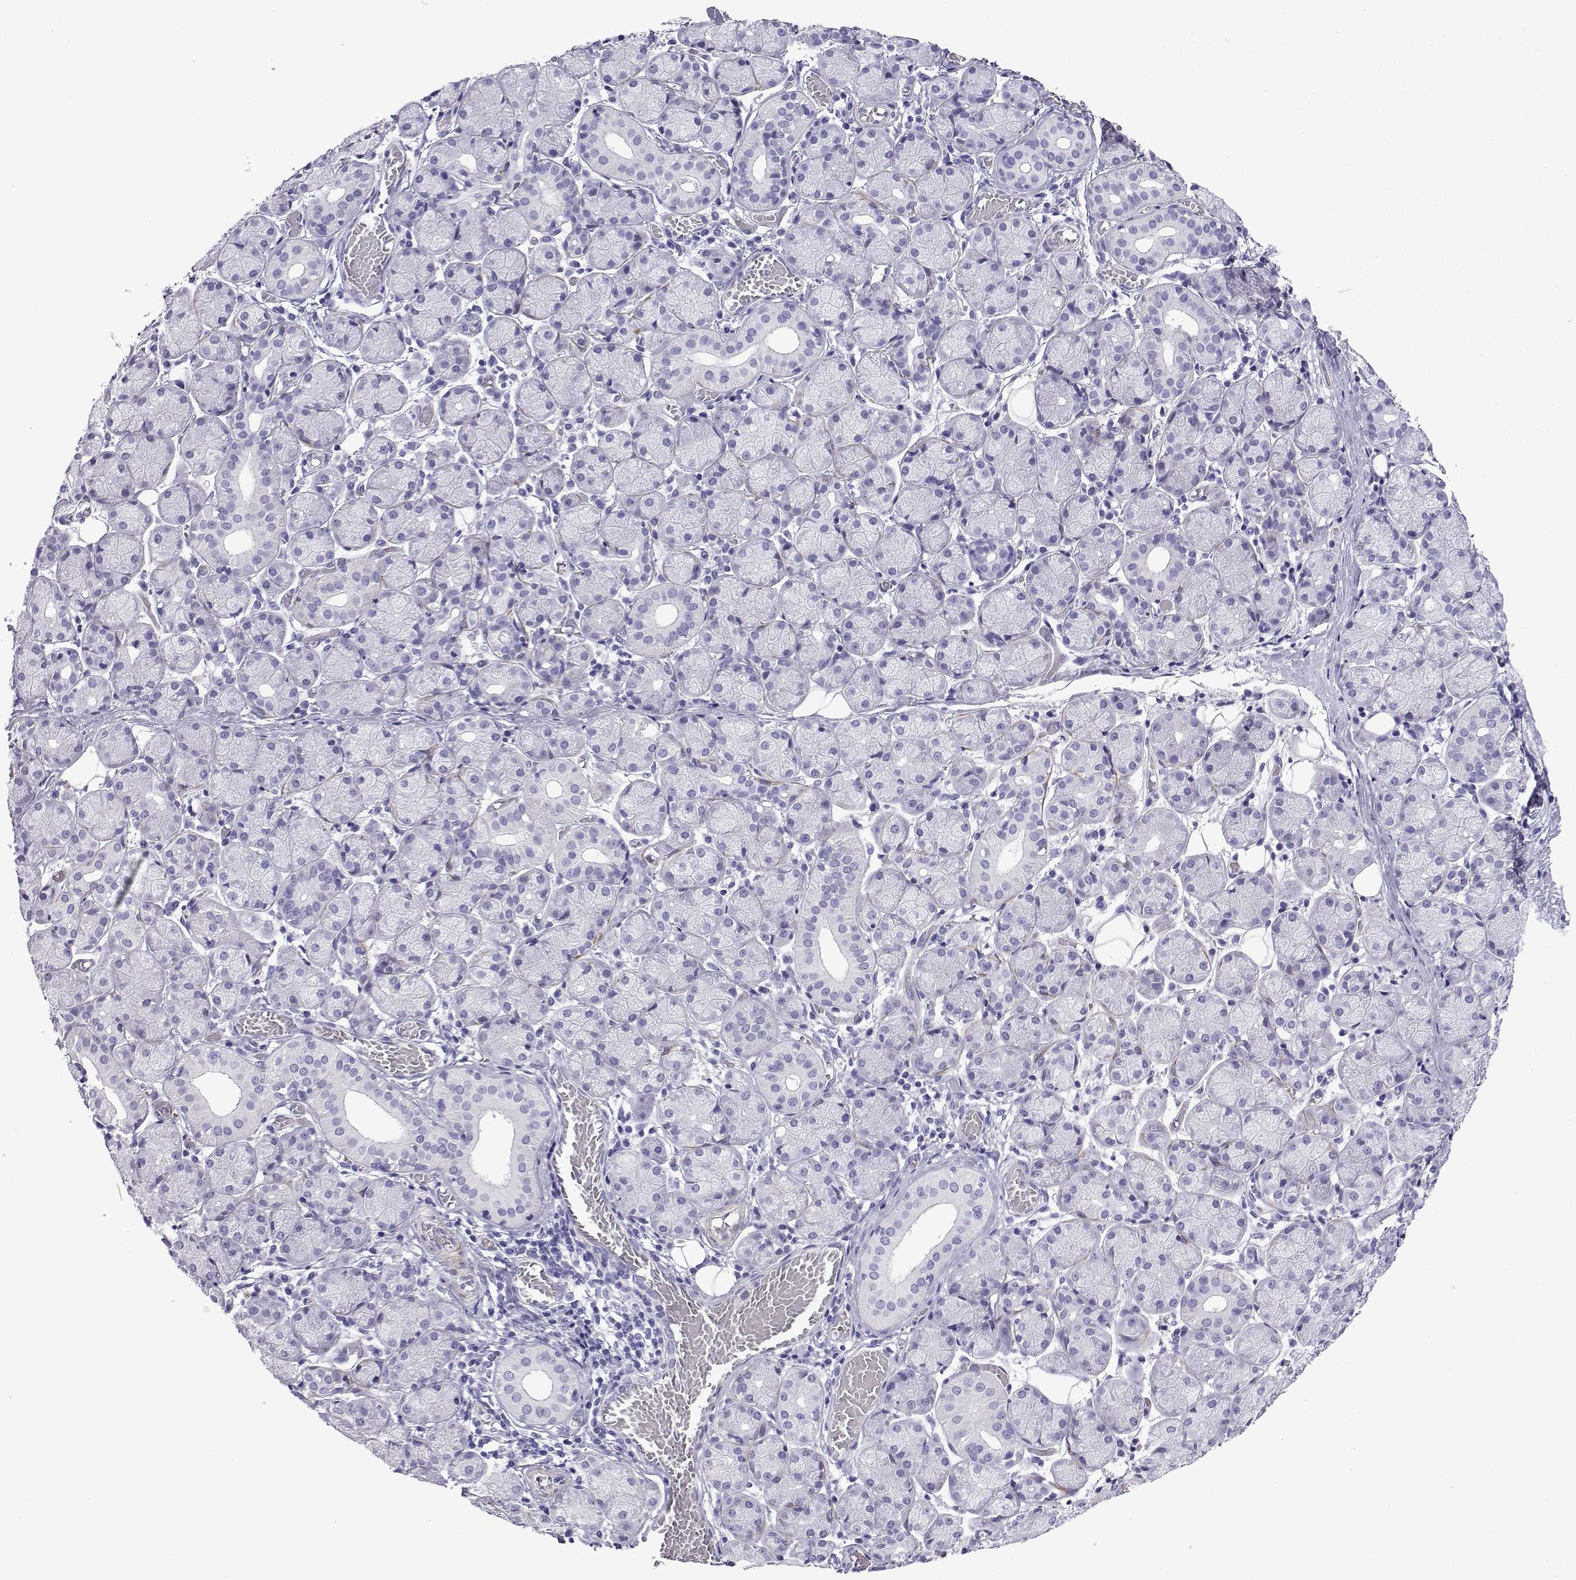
{"staining": {"intensity": "negative", "quantity": "none", "location": "none"}, "tissue": "salivary gland", "cell_type": "Glandular cells", "image_type": "normal", "snomed": [{"axis": "morphology", "description": "Normal tissue, NOS"}, {"axis": "topography", "description": "Salivary gland"}, {"axis": "topography", "description": "Peripheral nerve tissue"}], "caption": "Immunohistochemistry of normal human salivary gland exhibits no staining in glandular cells.", "gene": "KCNF1", "patient": {"sex": "female", "age": 24}}